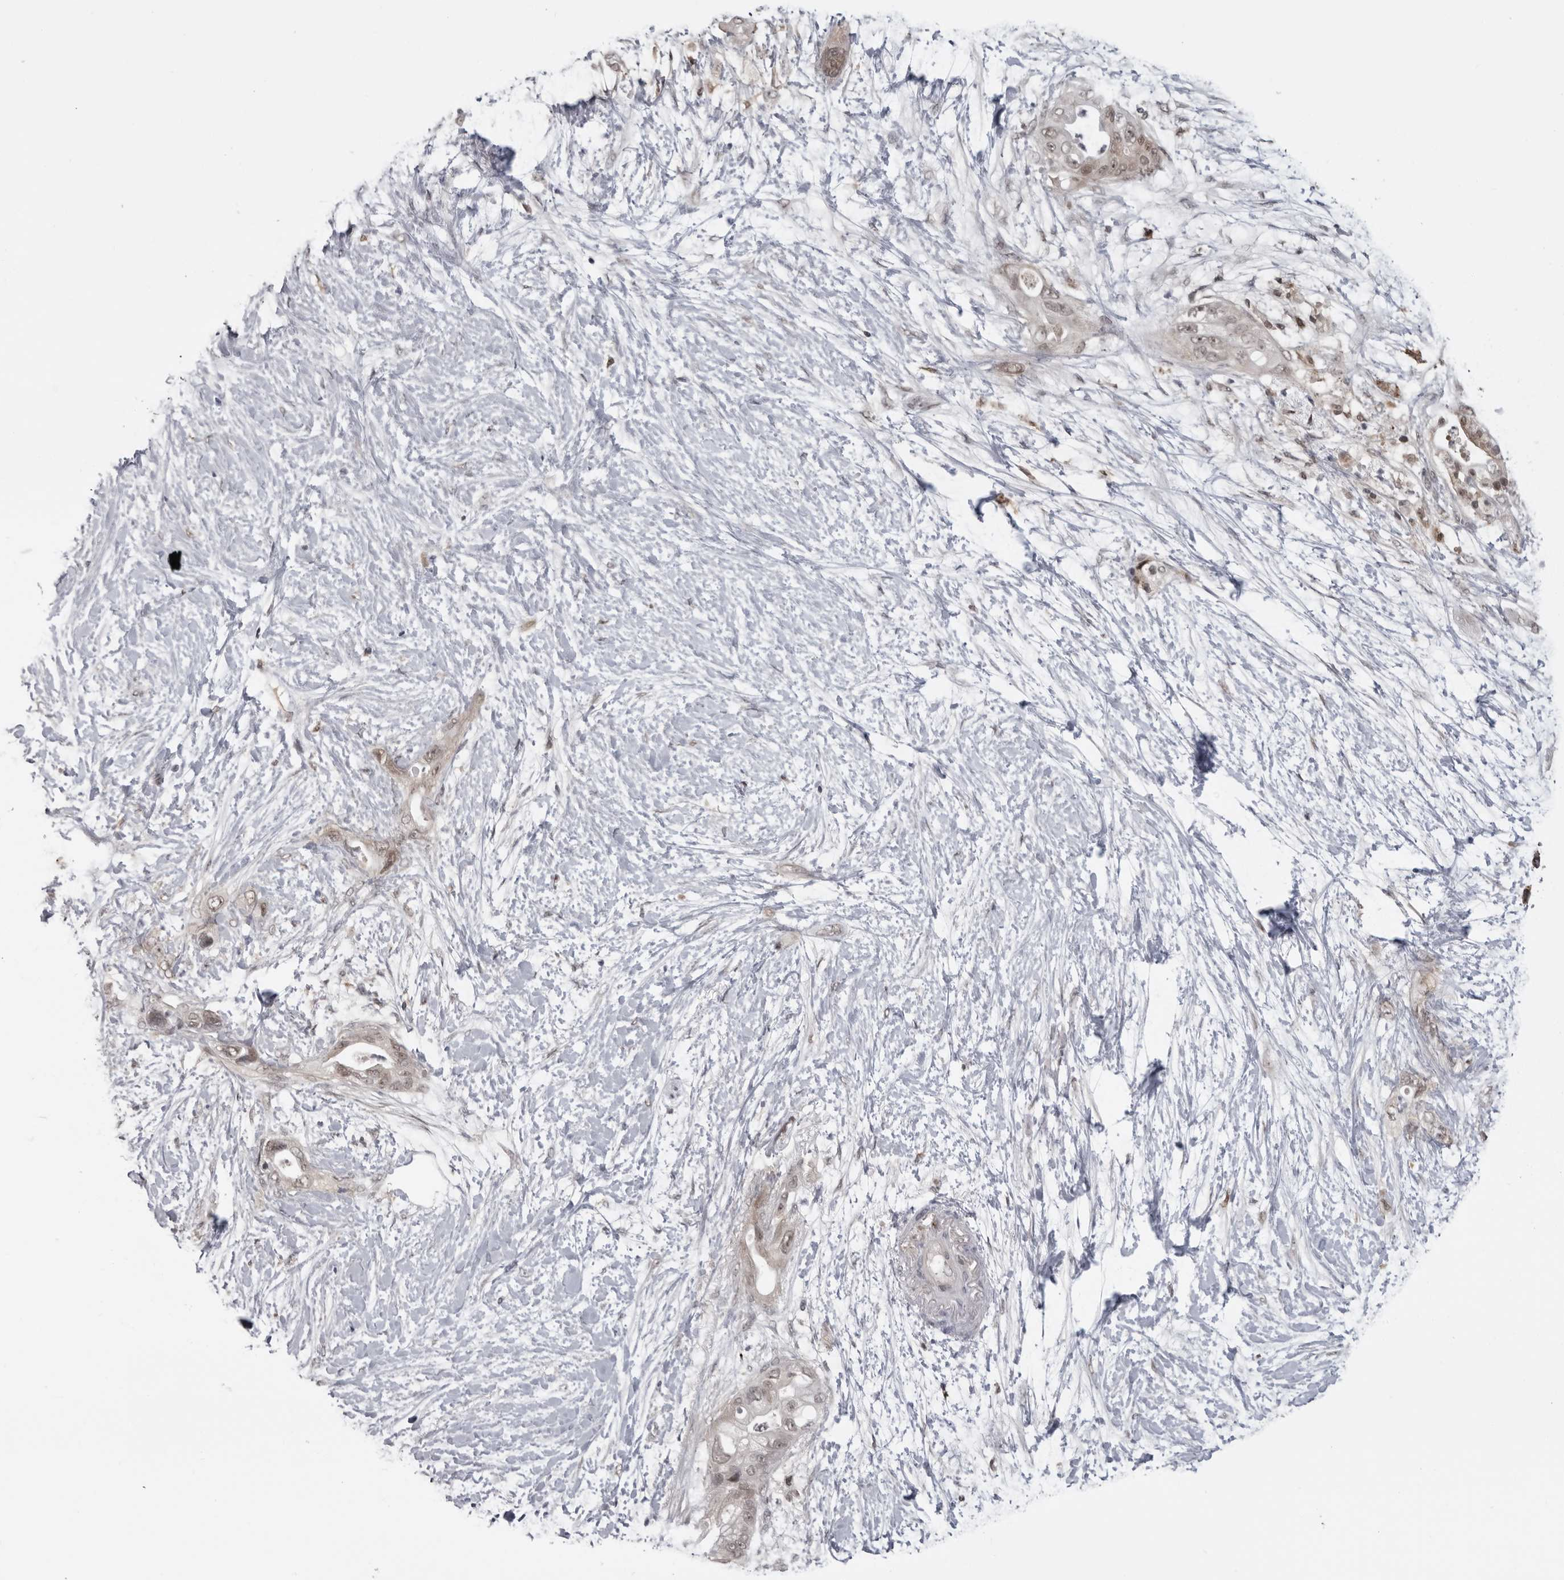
{"staining": {"intensity": "moderate", "quantity": ">75%", "location": "nuclear"}, "tissue": "pancreatic cancer", "cell_type": "Tumor cells", "image_type": "cancer", "snomed": [{"axis": "morphology", "description": "Adenocarcinoma, NOS"}, {"axis": "topography", "description": "Pancreas"}], "caption": "Pancreatic adenocarcinoma stained with IHC shows moderate nuclear expression in about >75% of tumor cells. Ihc stains the protein of interest in brown and the nuclei are stained blue.", "gene": "PDCL3", "patient": {"sex": "male", "age": 53}}